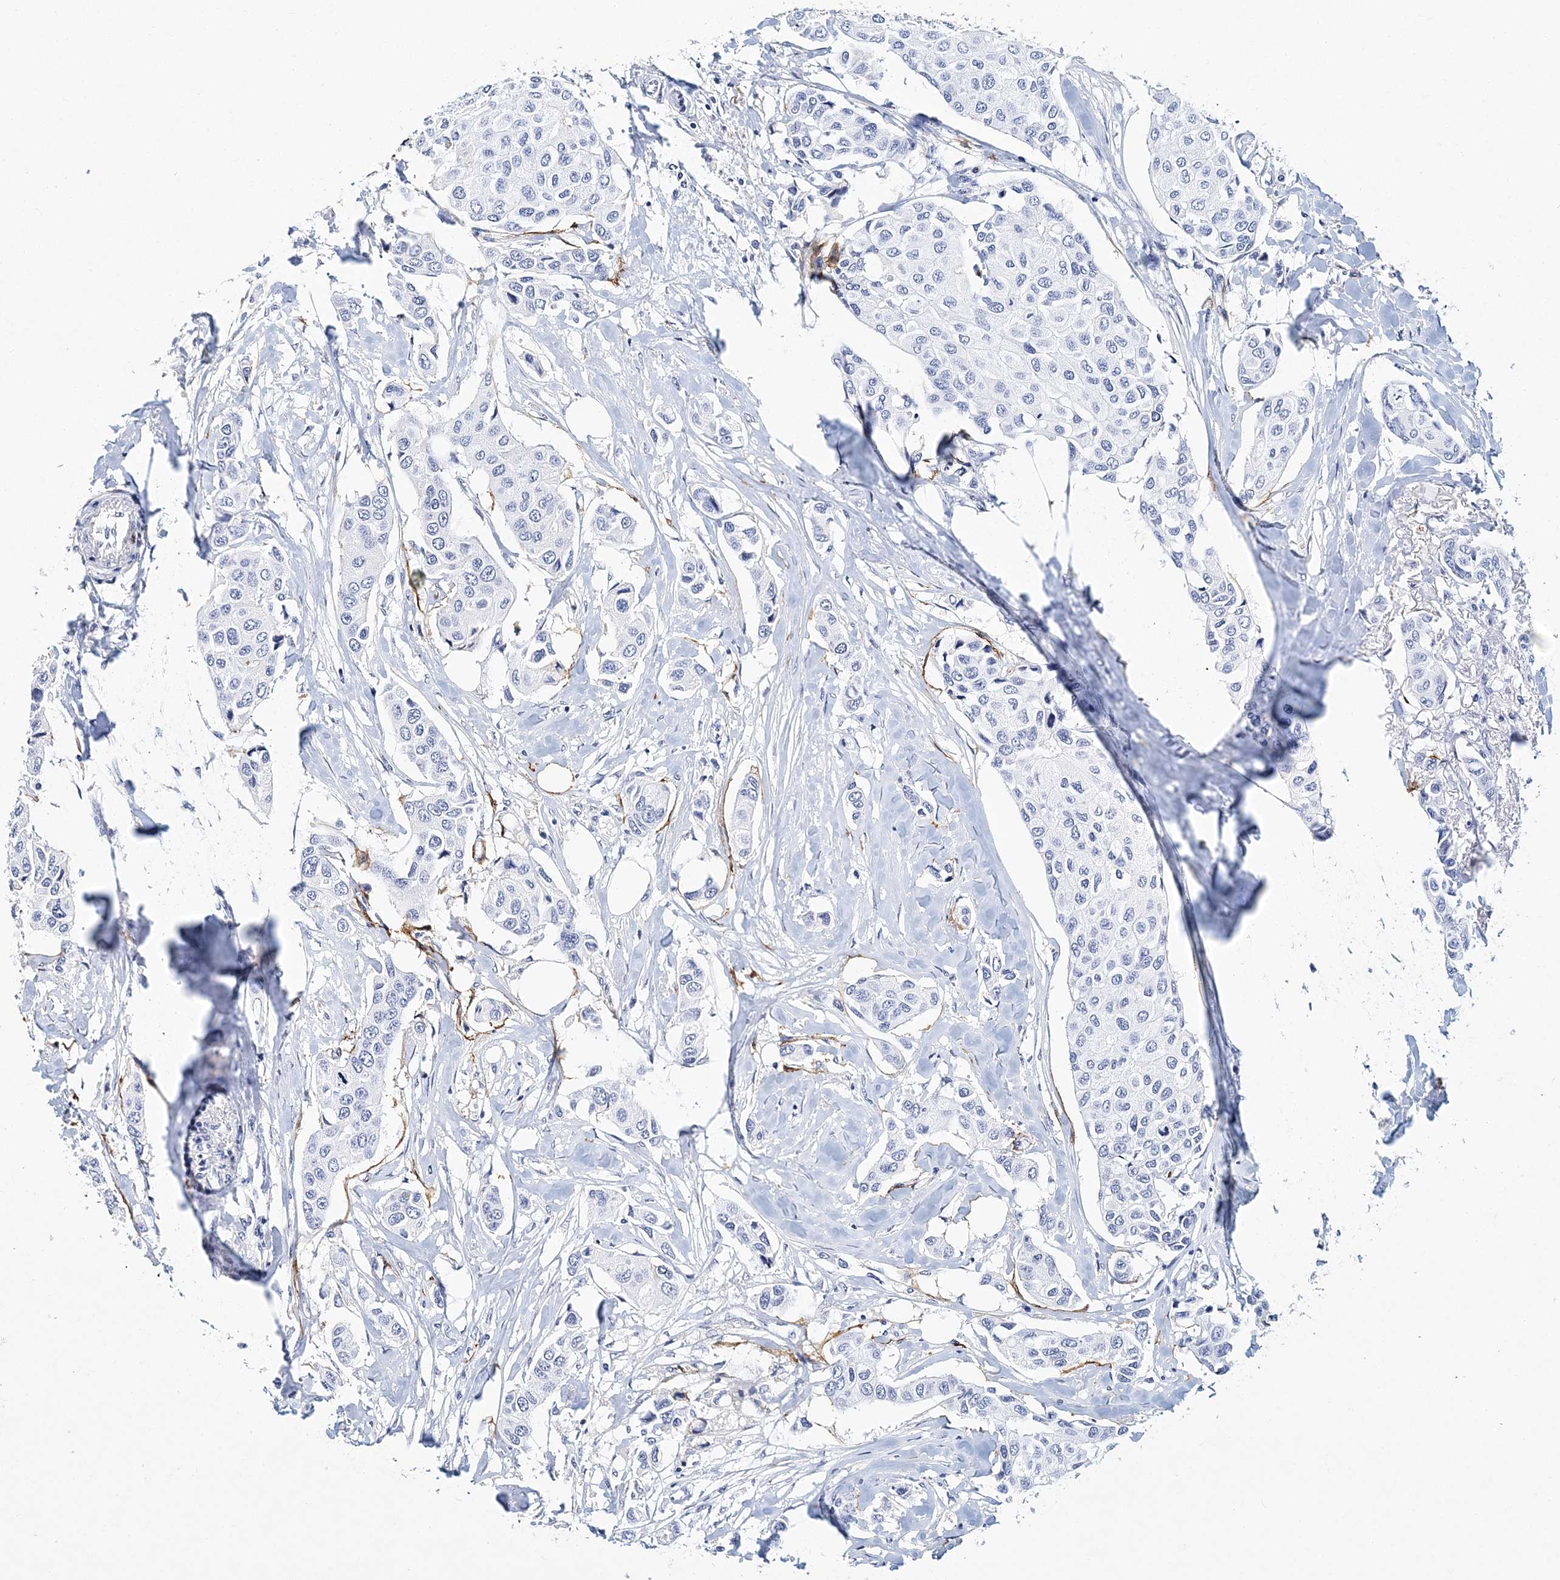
{"staining": {"intensity": "negative", "quantity": "none", "location": "none"}, "tissue": "breast cancer", "cell_type": "Tumor cells", "image_type": "cancer", "snomed": [{"axis": "morphology", "description": "Duct carcinoma"}, {"axis": "topography", "description": "Breast"}], "caption": "IHC photomicrograph of invasive ductal carcinoma (breast) stained for a protein (brown), which exhibits no expression in tumor cells.", "gene": "ITGA2B", "patient": {"sex": "female", "age": 80}}